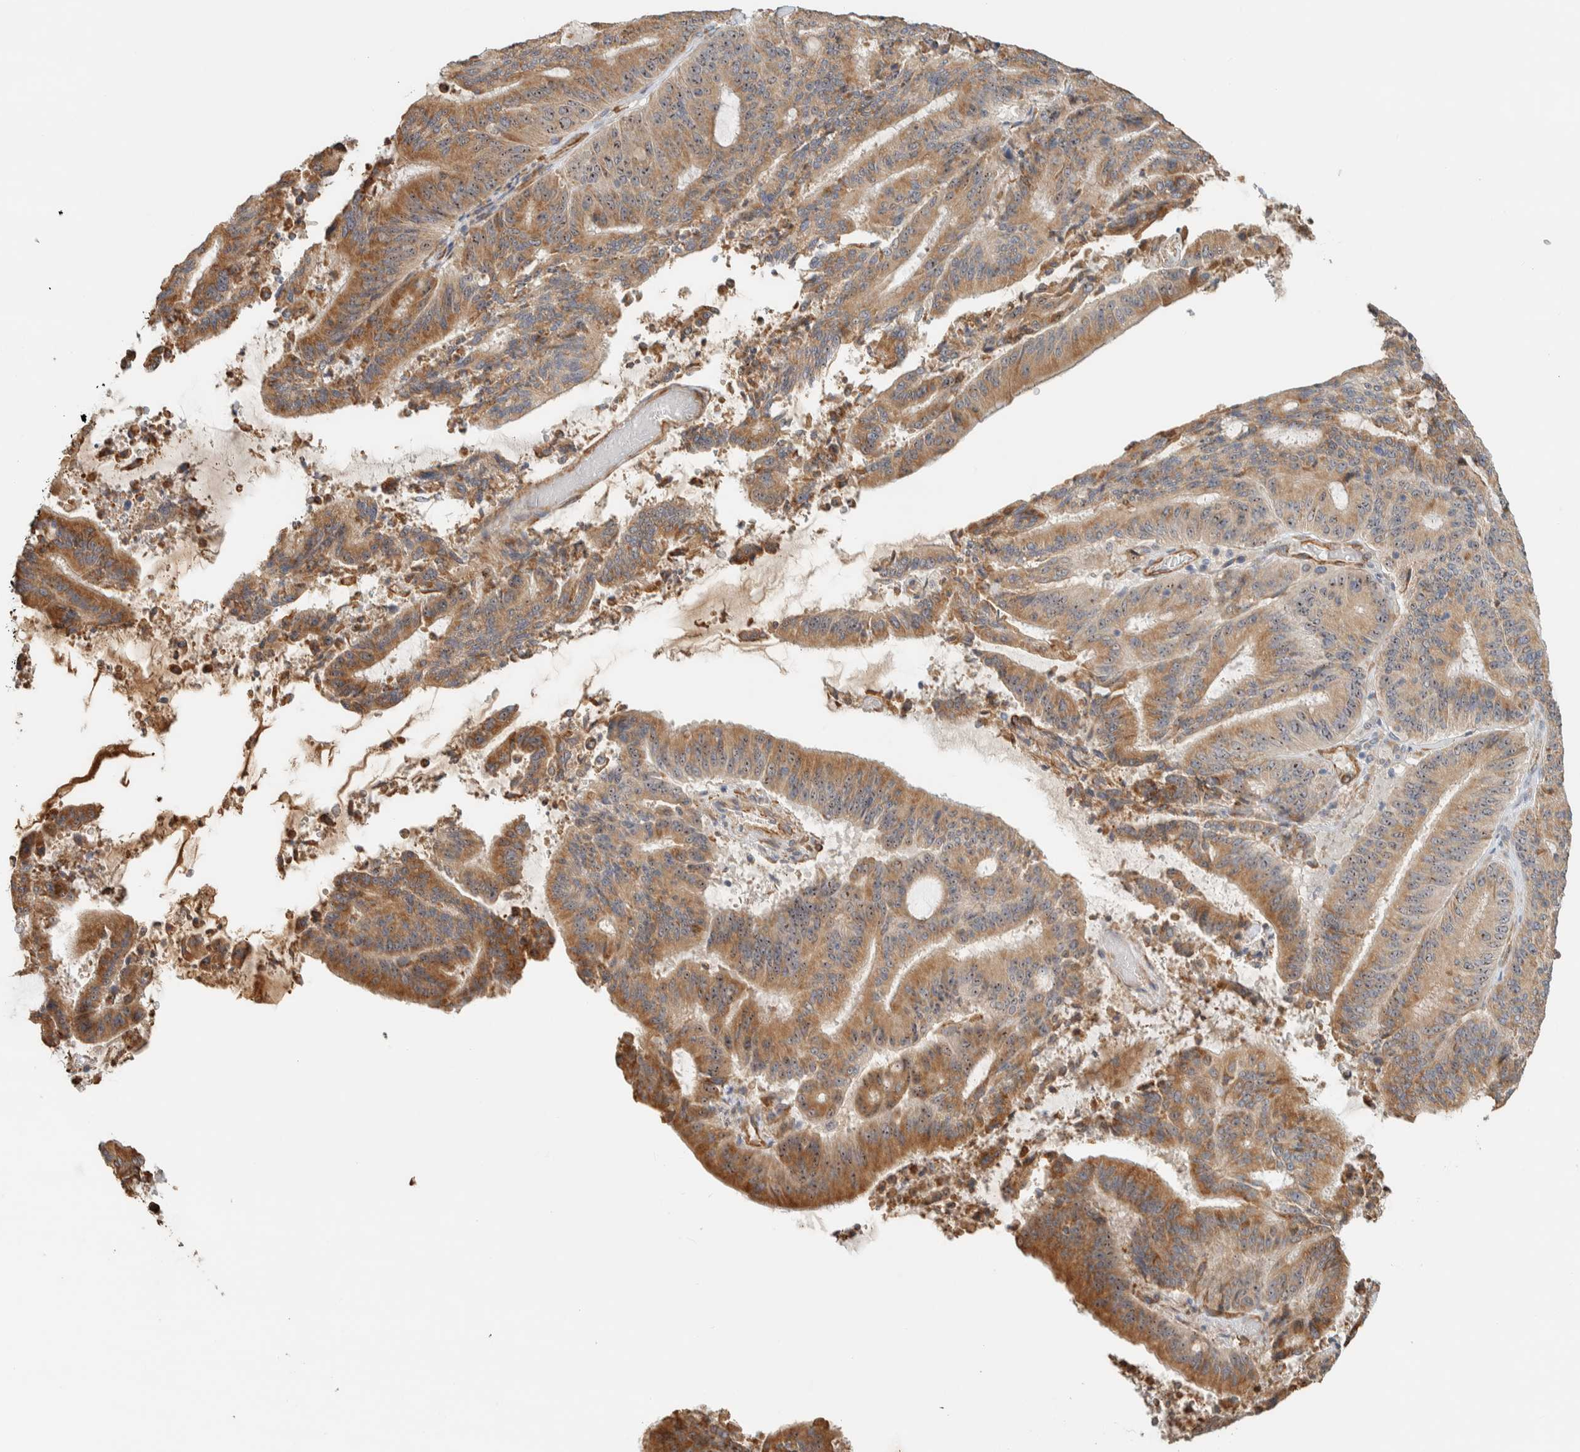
{"staining": {"intensity": "moderate", "quantity": ">75%", "location": "cytoplasmic/membranous"}, "tissue": "liver cancer", "cell_type": "Tumor cells", "image_type": "cancer", "snomed": [{"axis": "morphology", "description": "Normal tissue, NOS"}, {"axis": "morphology", "description": "Cholangiocarcinoma"}, {"axis": "topography", "description": "Liver"}, {"axis": "topography", "description": "Peripheral nerve tissue"}], "caption": "IHC photomicrograph of cholangiocarcinoma (liver) stained for a protein (brown), which reveals medium levels of moderate cytoplasmic/membranous positivity in about >75% of tumor cells.", "gene": "KLHL40", "patient": {"sex": "female", "age": 73}}